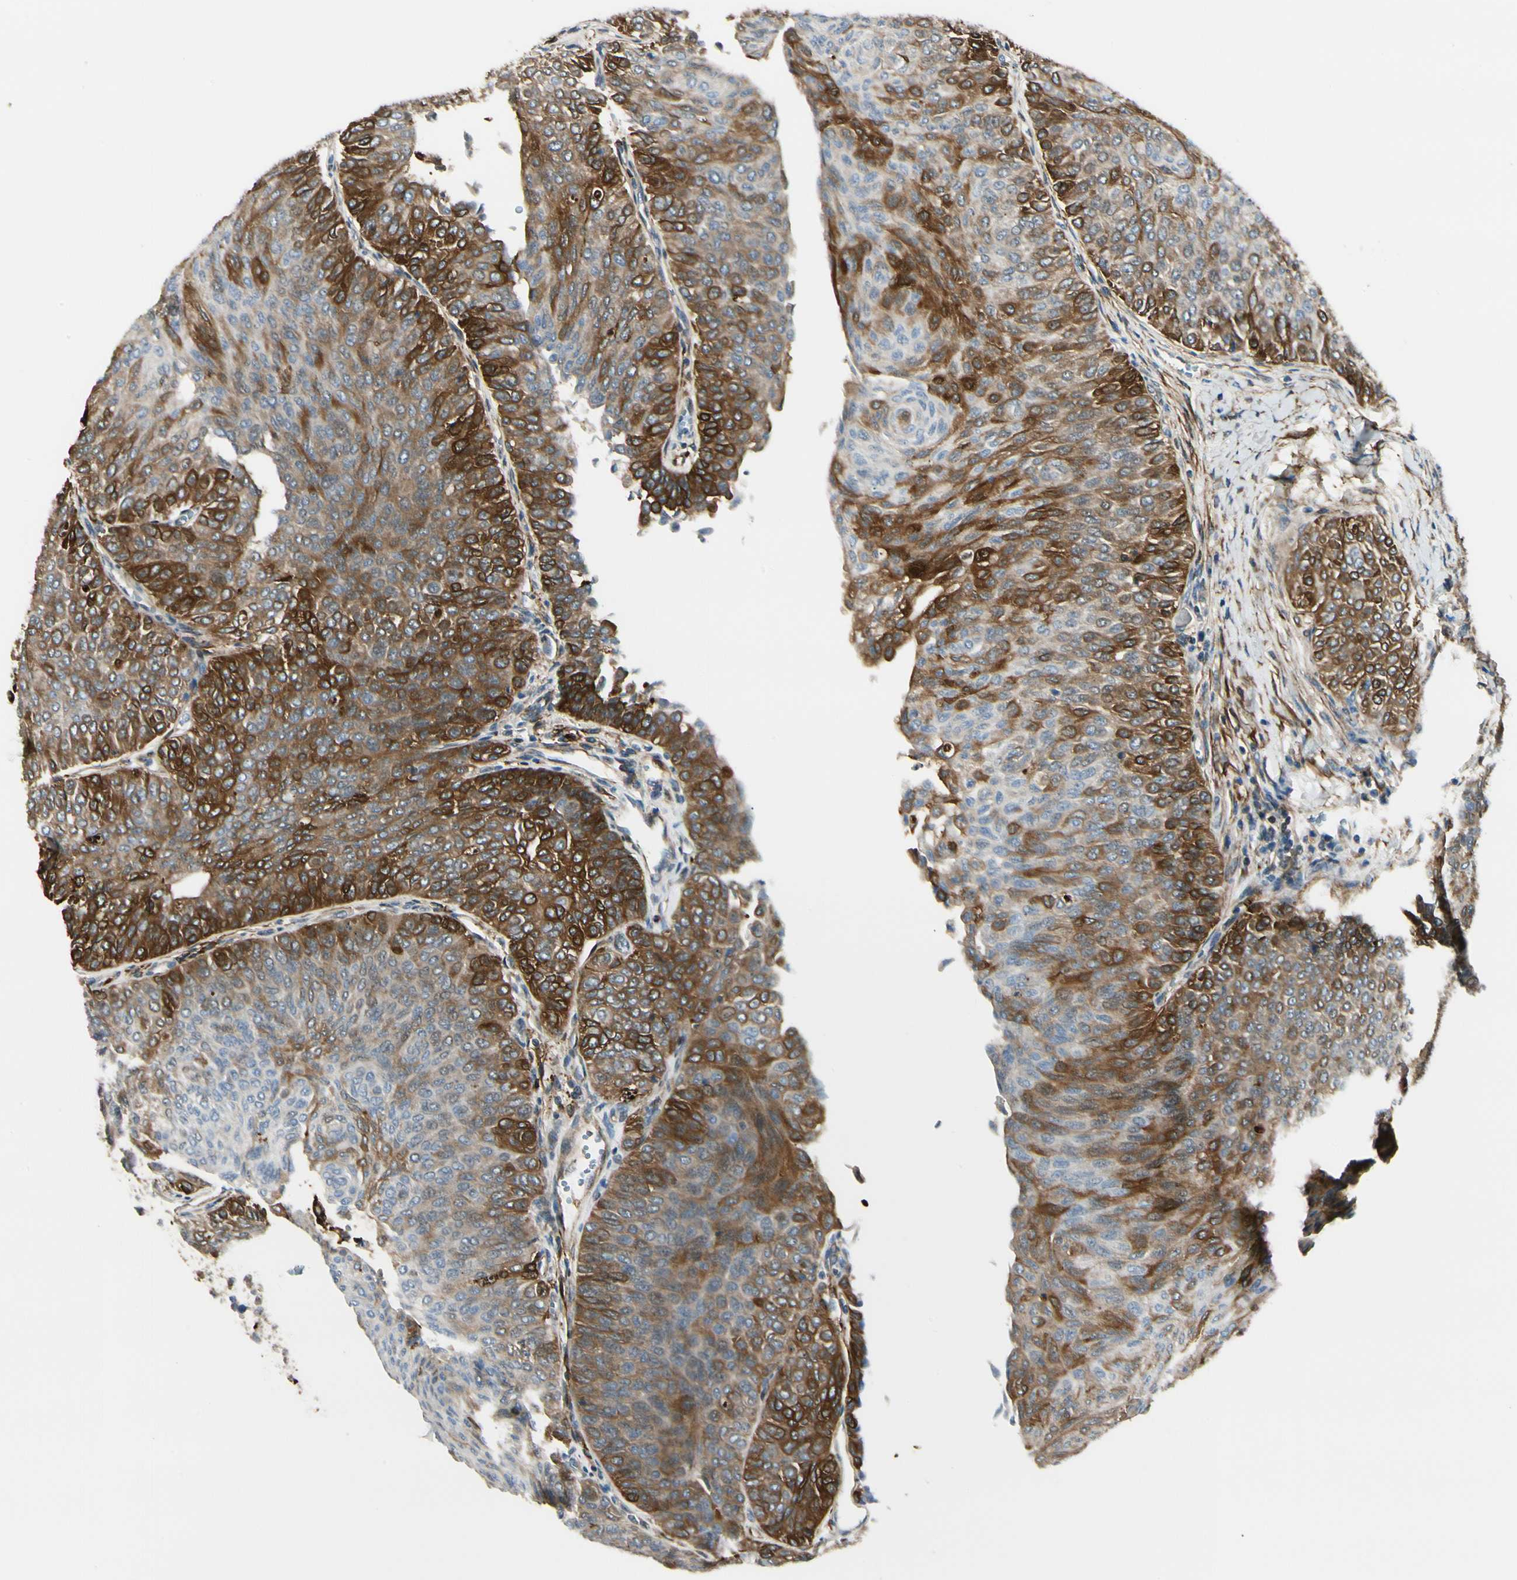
{"staining": {"intensity": "strong", "quantity": "25%-75%", "location": "cytoplasmic/membranous"}, "tissue": "urothelial cancer", "cell_type": "Tumor cells", "image_type": "cancer", "snomed": [{"axis": "morphology", "description": "Urothelial carcinoma, Low grade"}, {"axis": "topography", "description": "Urinary bladder"}], "caption": "A histopathology image of urothelial cancer stained for a protein shows strong cytoplasmic/membranous brown staining in tumor cells.", "gene": "FTH1", "patient": {"sex": "male", "age": 78}}